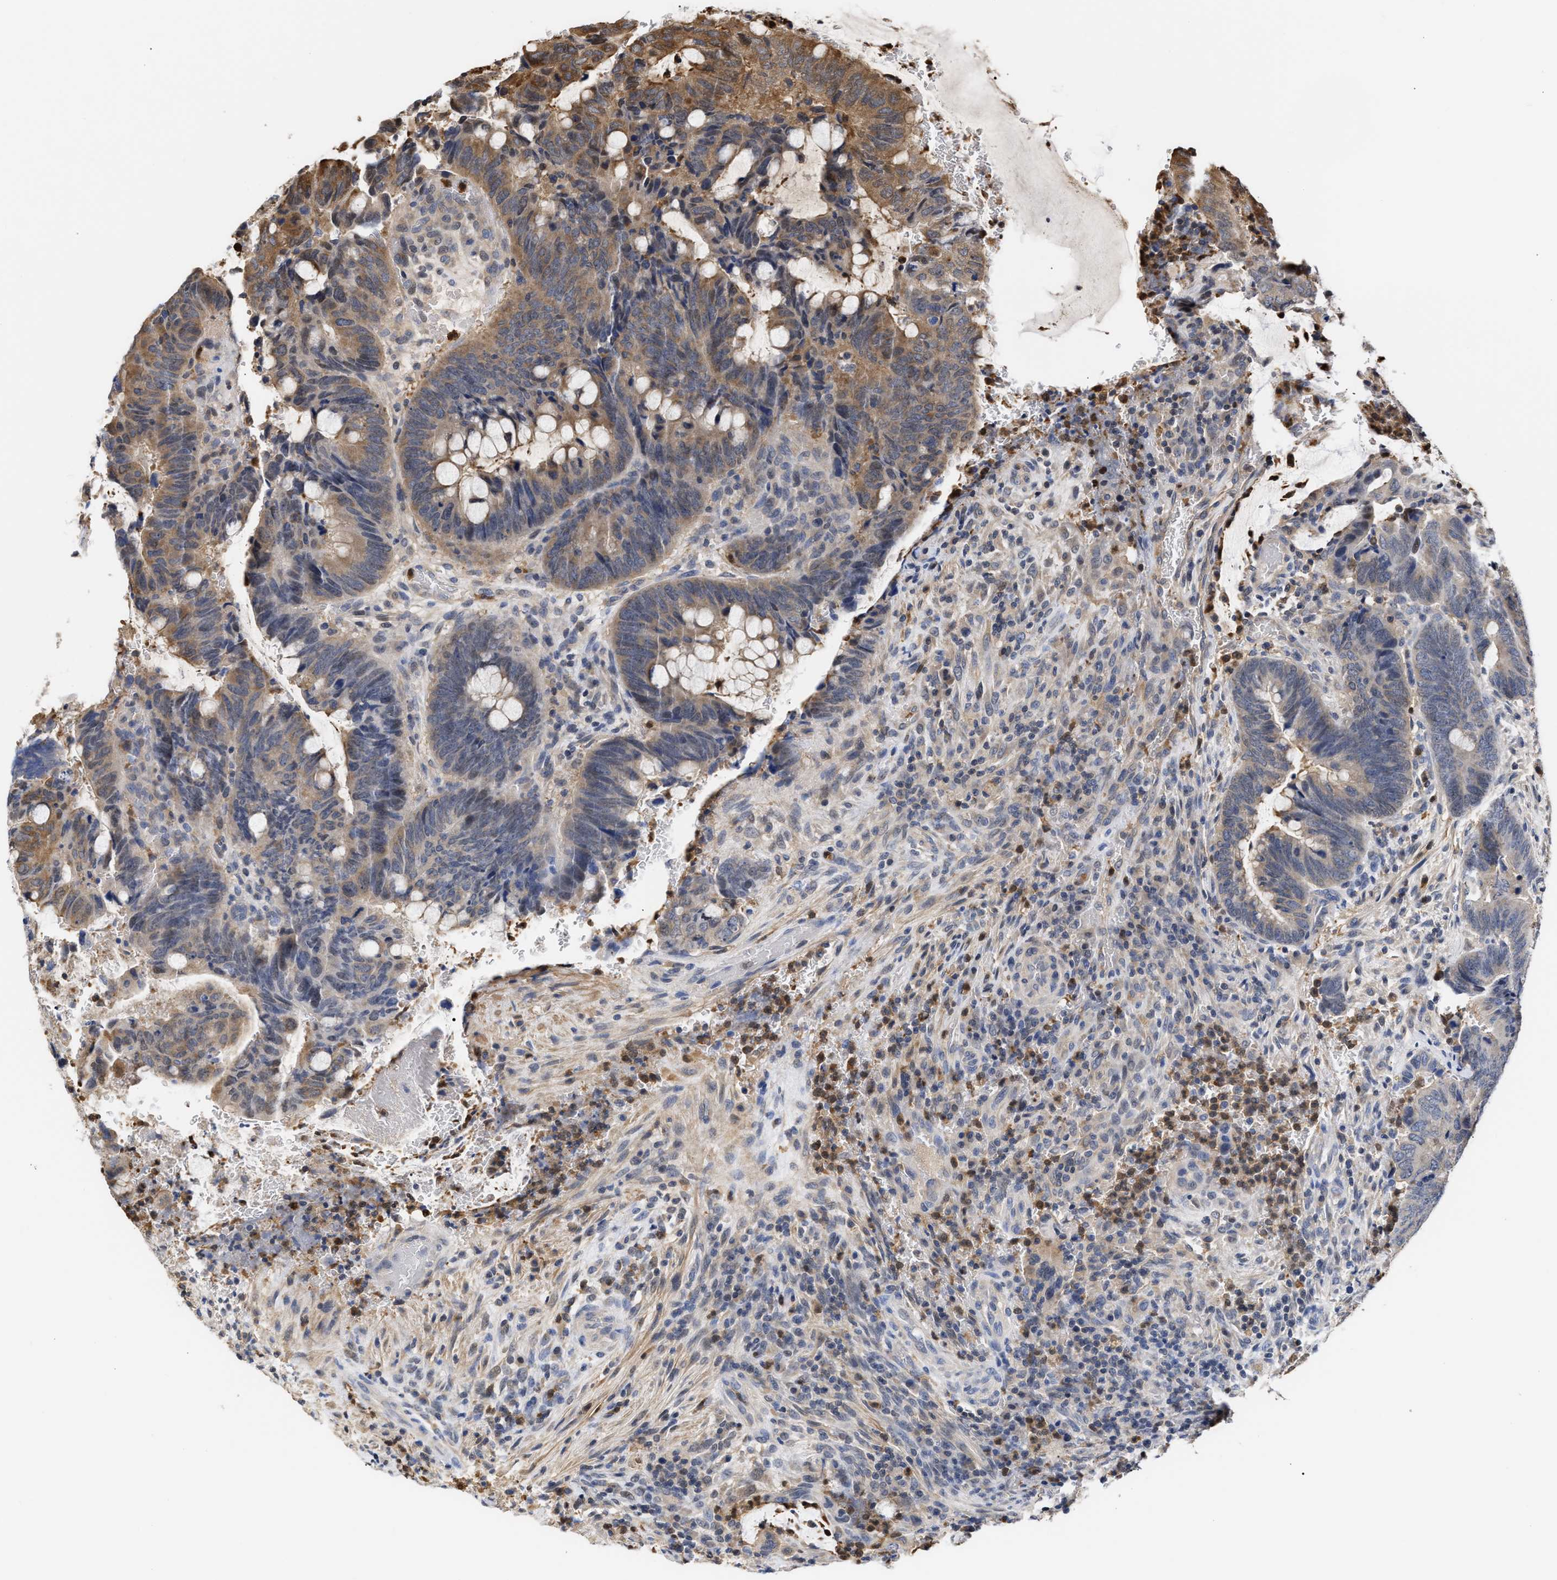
{"staining": {"intensity": "moderate", "quantity": "25%-75%", "location": "cytoplasmic/membranous"}, "tissue": "colorectal cancer", "cell_type": "Tumor cells", "image_type": "cancer", "snomed": [{"axis": "morphology", "description": "Normal tissue, NOS"}, {"axis": "morphology", "description": "Adenocarcinoma, NOS"}, {"axis": "topography", "description": "Rectum"}, {"axis": "topography", "description": "Peripheral nerve tissue"}], "caption": "Protein staining of adenocarcinoma (colorectal) tissue displays moderate cytoplasmic/membranous positivity in approximately 25%-75% of tumor cells.", "gene": "KLHDC1", "patient": {"sex": "male", "age": 92}}